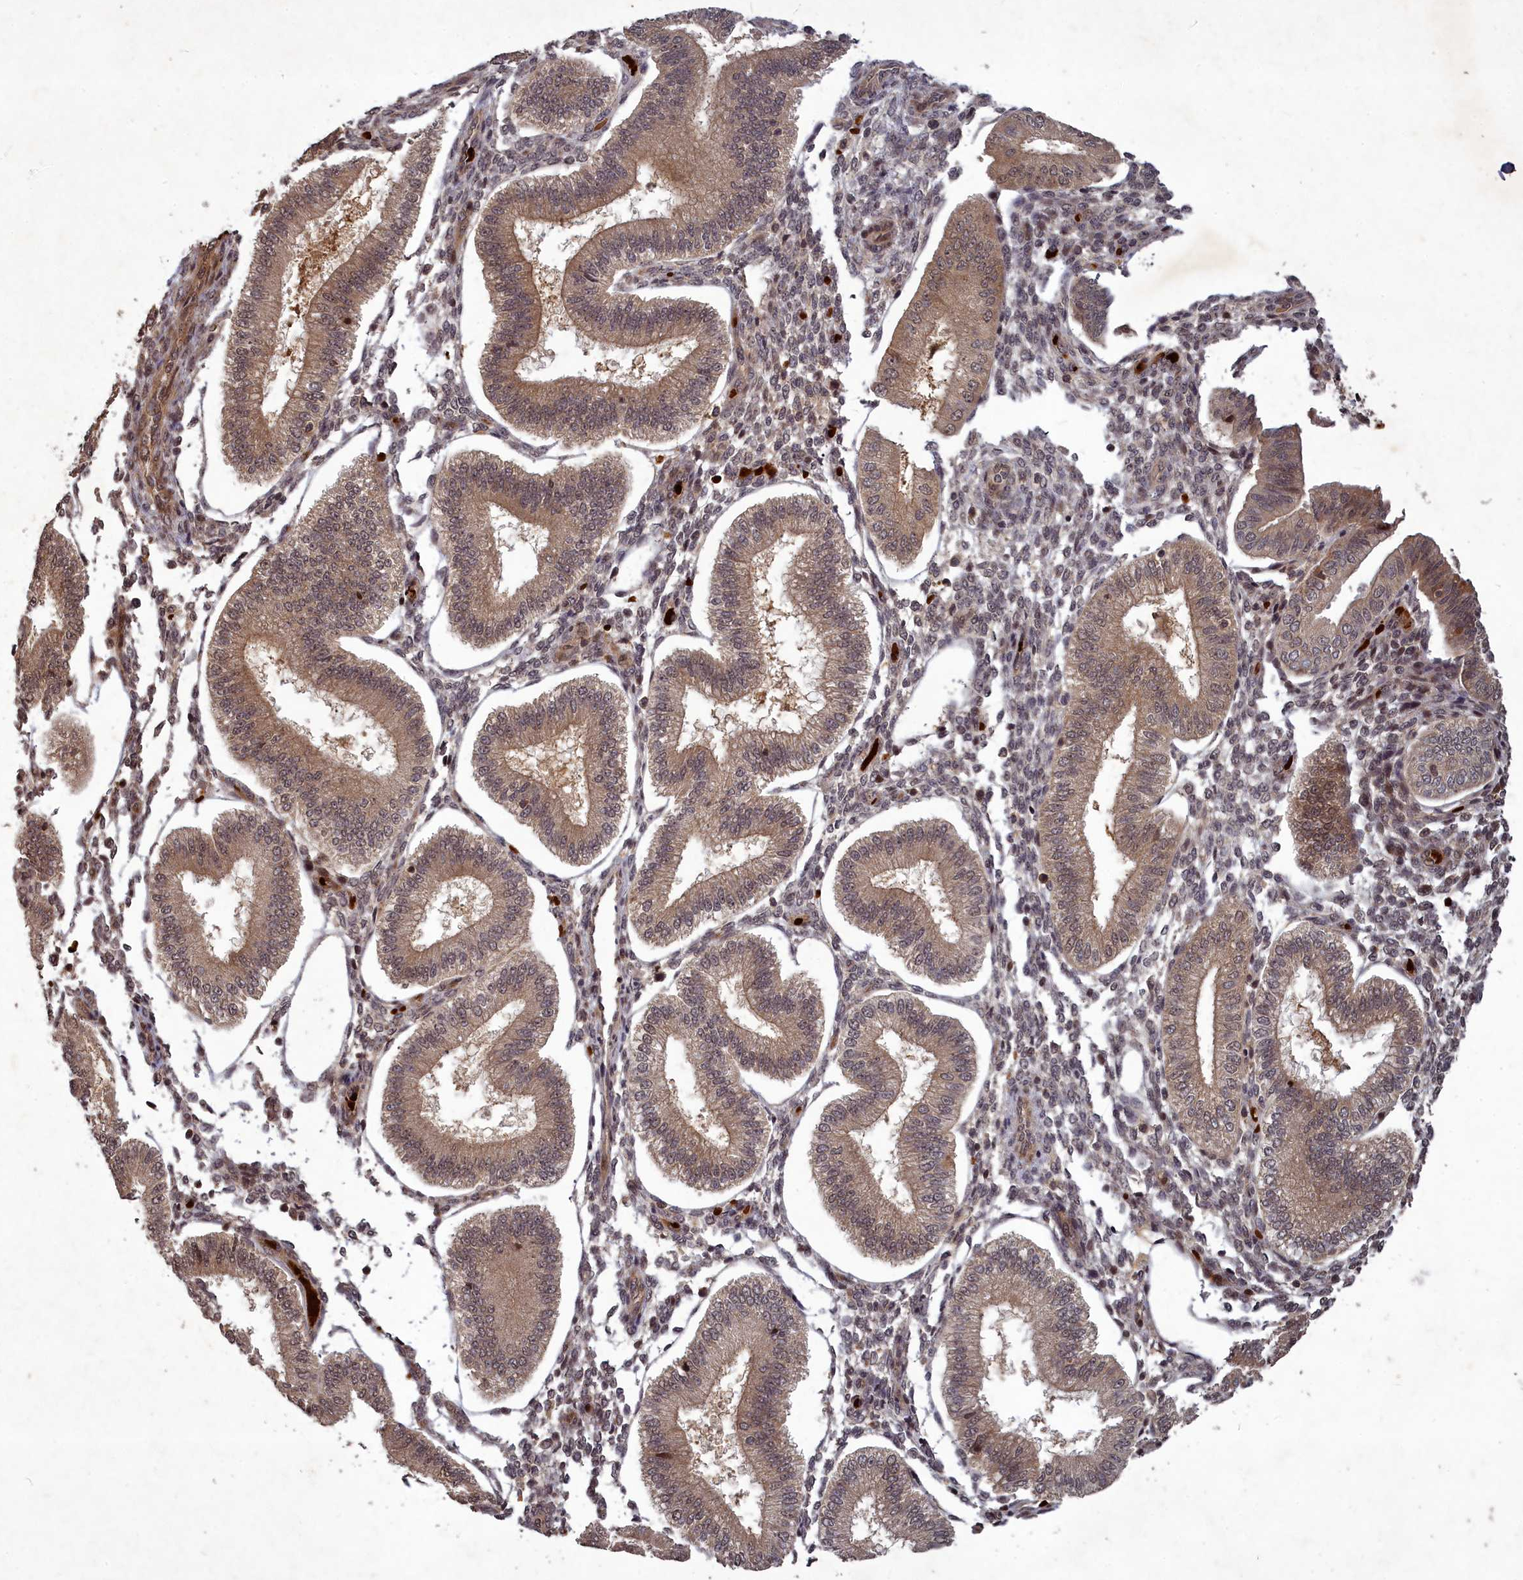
{"staining": {"intensity": "moderate", "quantity": ">75%", "location": "cytoplasmic/membranous,nuclear"}, "tissue": "endometrium", "cell_type": "Cells in endometrial stroma", "image_type": "normal", "snomed": [{"axis": "morphology", "description": "Normal tissue, NOS"}, {"axis": "topography", "description": "Endometrium"}], "caption": "IHC of normal endometrium displays medium levels of moderate cytoplasmic/membranous,nuclear staining in about >75% of cells in endometrial stroma.", "gene": "SRMS", "patient": {"sex": "female", "age": 39}}